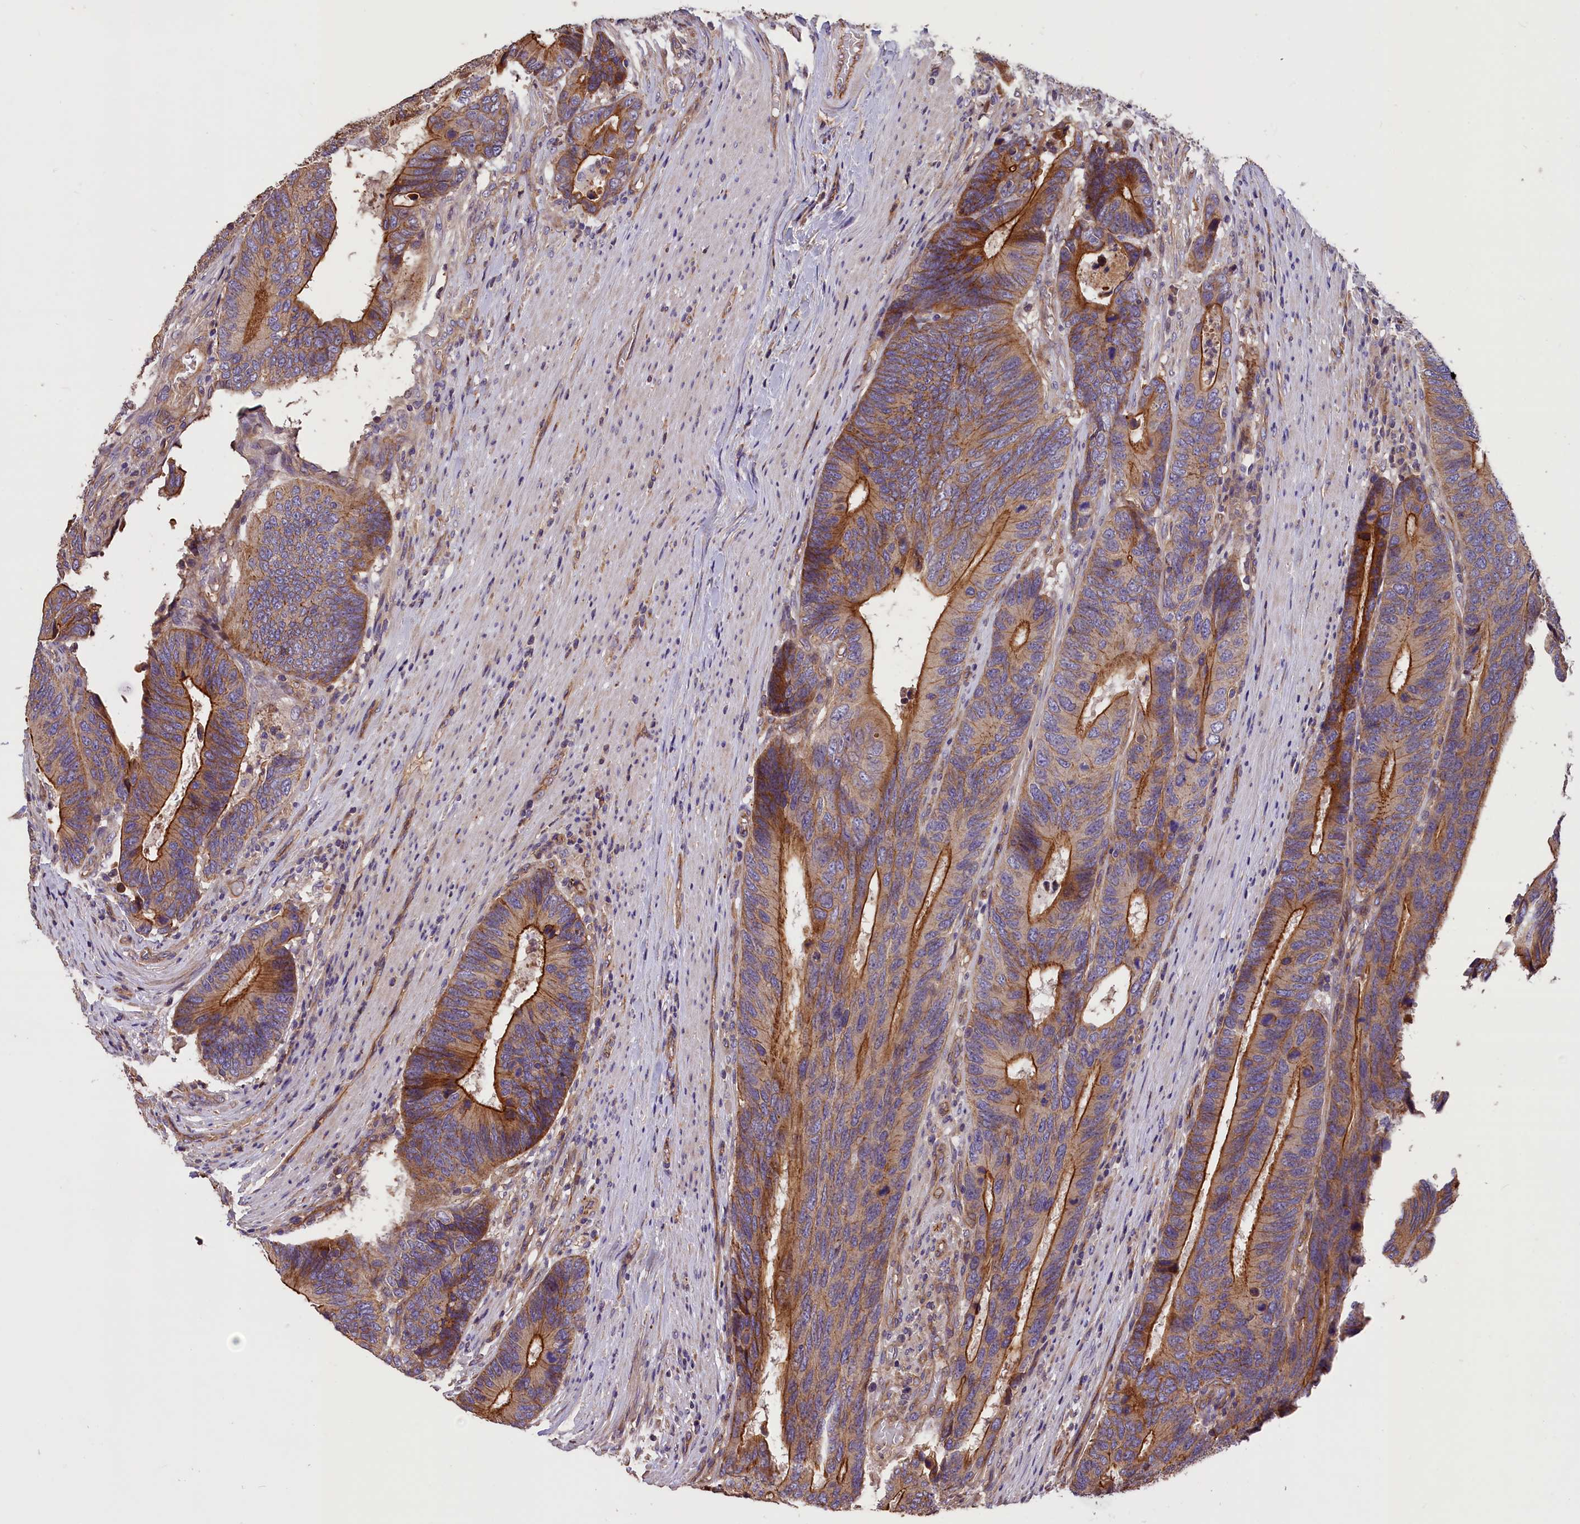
{"staining": {"intensity": "moderate", "quantity": ">75%", "location": "cytoplasmic/membranous"}, "tissue": "colorectal cancer", "cell_type": "Tumor cells", "image_type": "cancer", "snomed": [{"axis": "morphology", "description": "Adenocarcinoma, NOS"}, {"axis": "topography", "description": "Colon"}], "caption": "Immunohistochemical staining of human colorectal cancer displays medium levels of moderate cytoplasmic/membranous protein staining in approximately >75% of tumor cells. Using DAB (3,3'-diaminobenzidine) (brown) and hematoxylin (blue) stains, captured at high magnification using brightfield microscopy.", "gene": "ERMARD", "patient": {"sex": "male", "age": 87}}